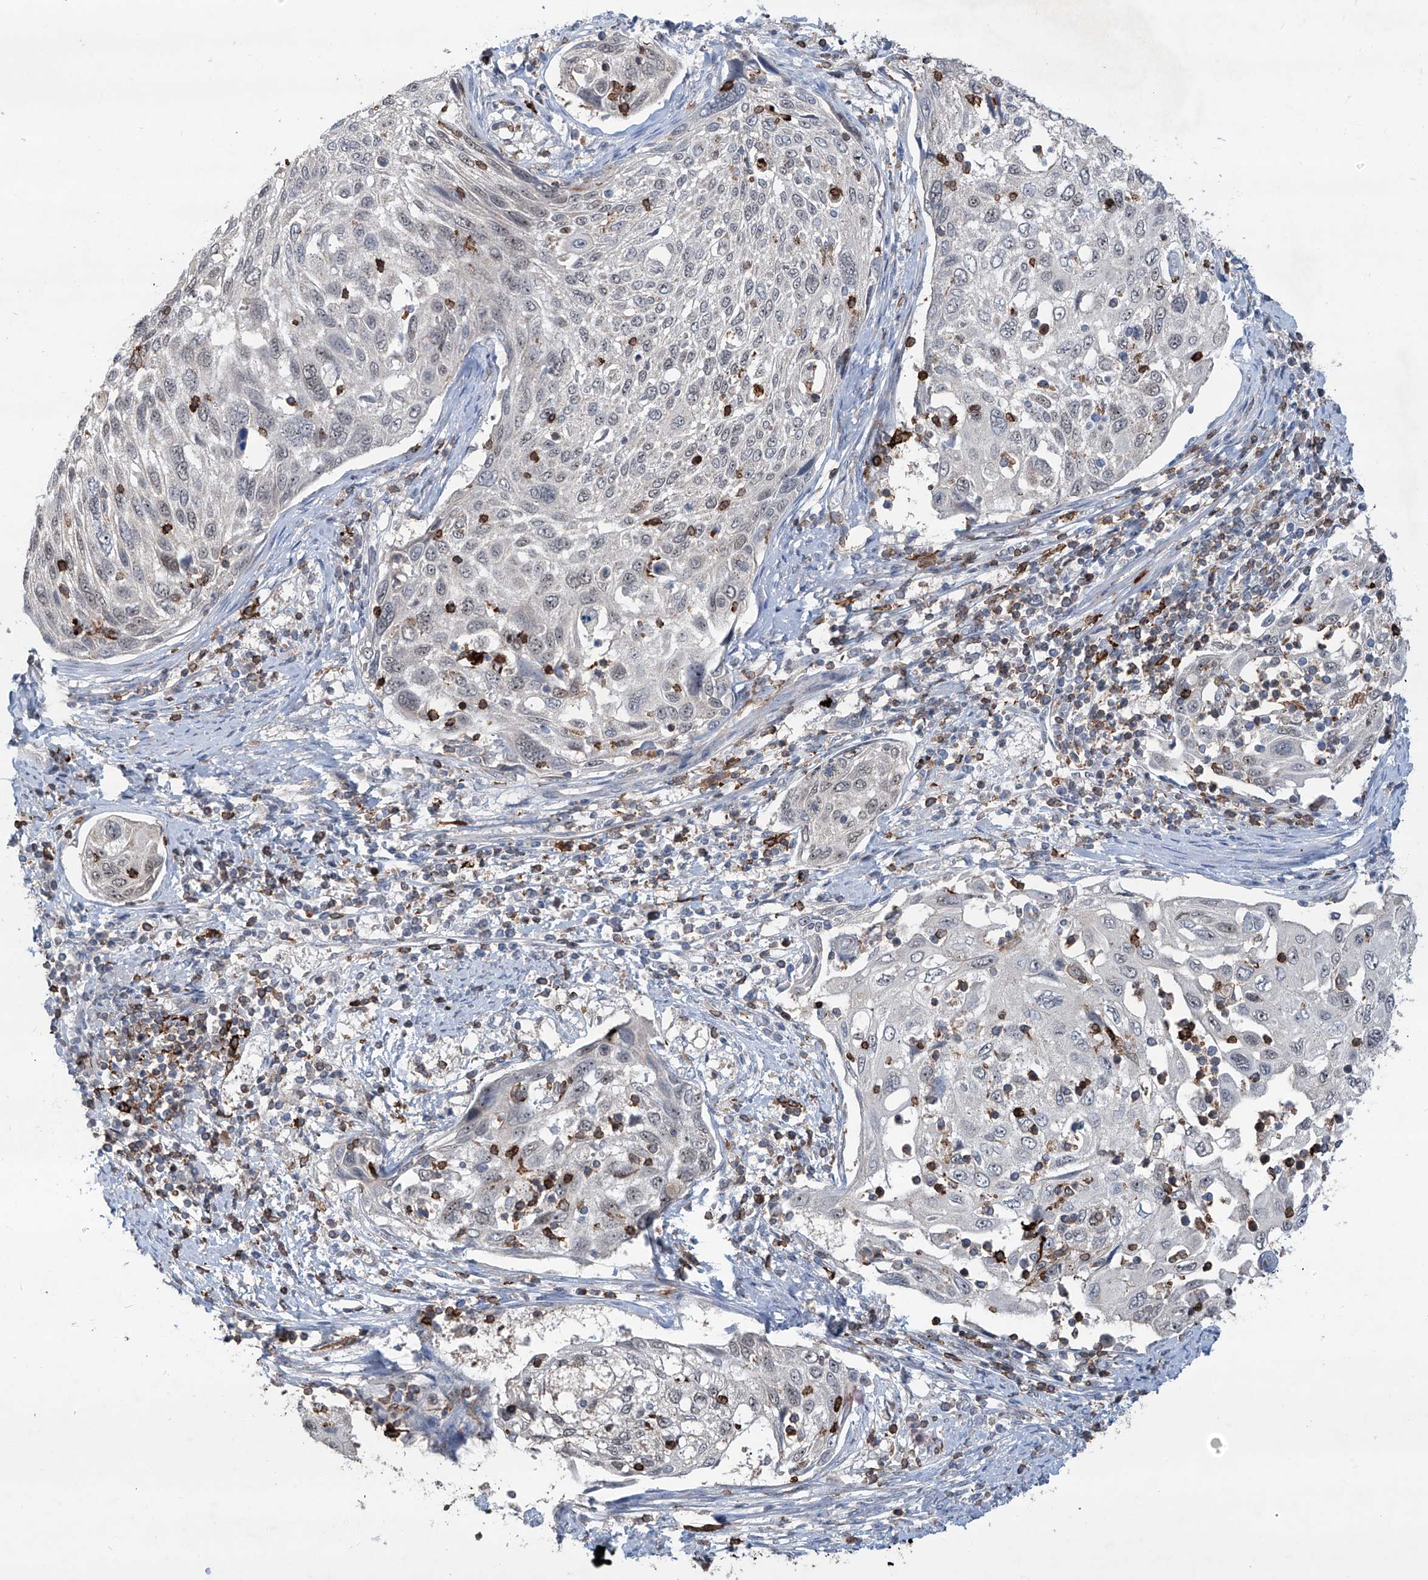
{"staining": {"intensity": "negative", "quantity": "none", "location": "none"}, "tissue": "cervical cancer", "cell_type": "Tumor cells", "image_type": "cancer", "snomed": [{"axis": "morphology", "description": "Squamous cell carcinoma, NOS"}, {"axis": "topography", "description": "Cervix"}], "caption": "This photomicrograph is of squamous cell carcinoma (cervical) stained with immunohistochemistry to label a protein in brown with the nuclei are counter-stained blue. There is no staining in tumor cells.", "gene": "ZBTB48", "patient": {"sex": "female", "age": 70}}